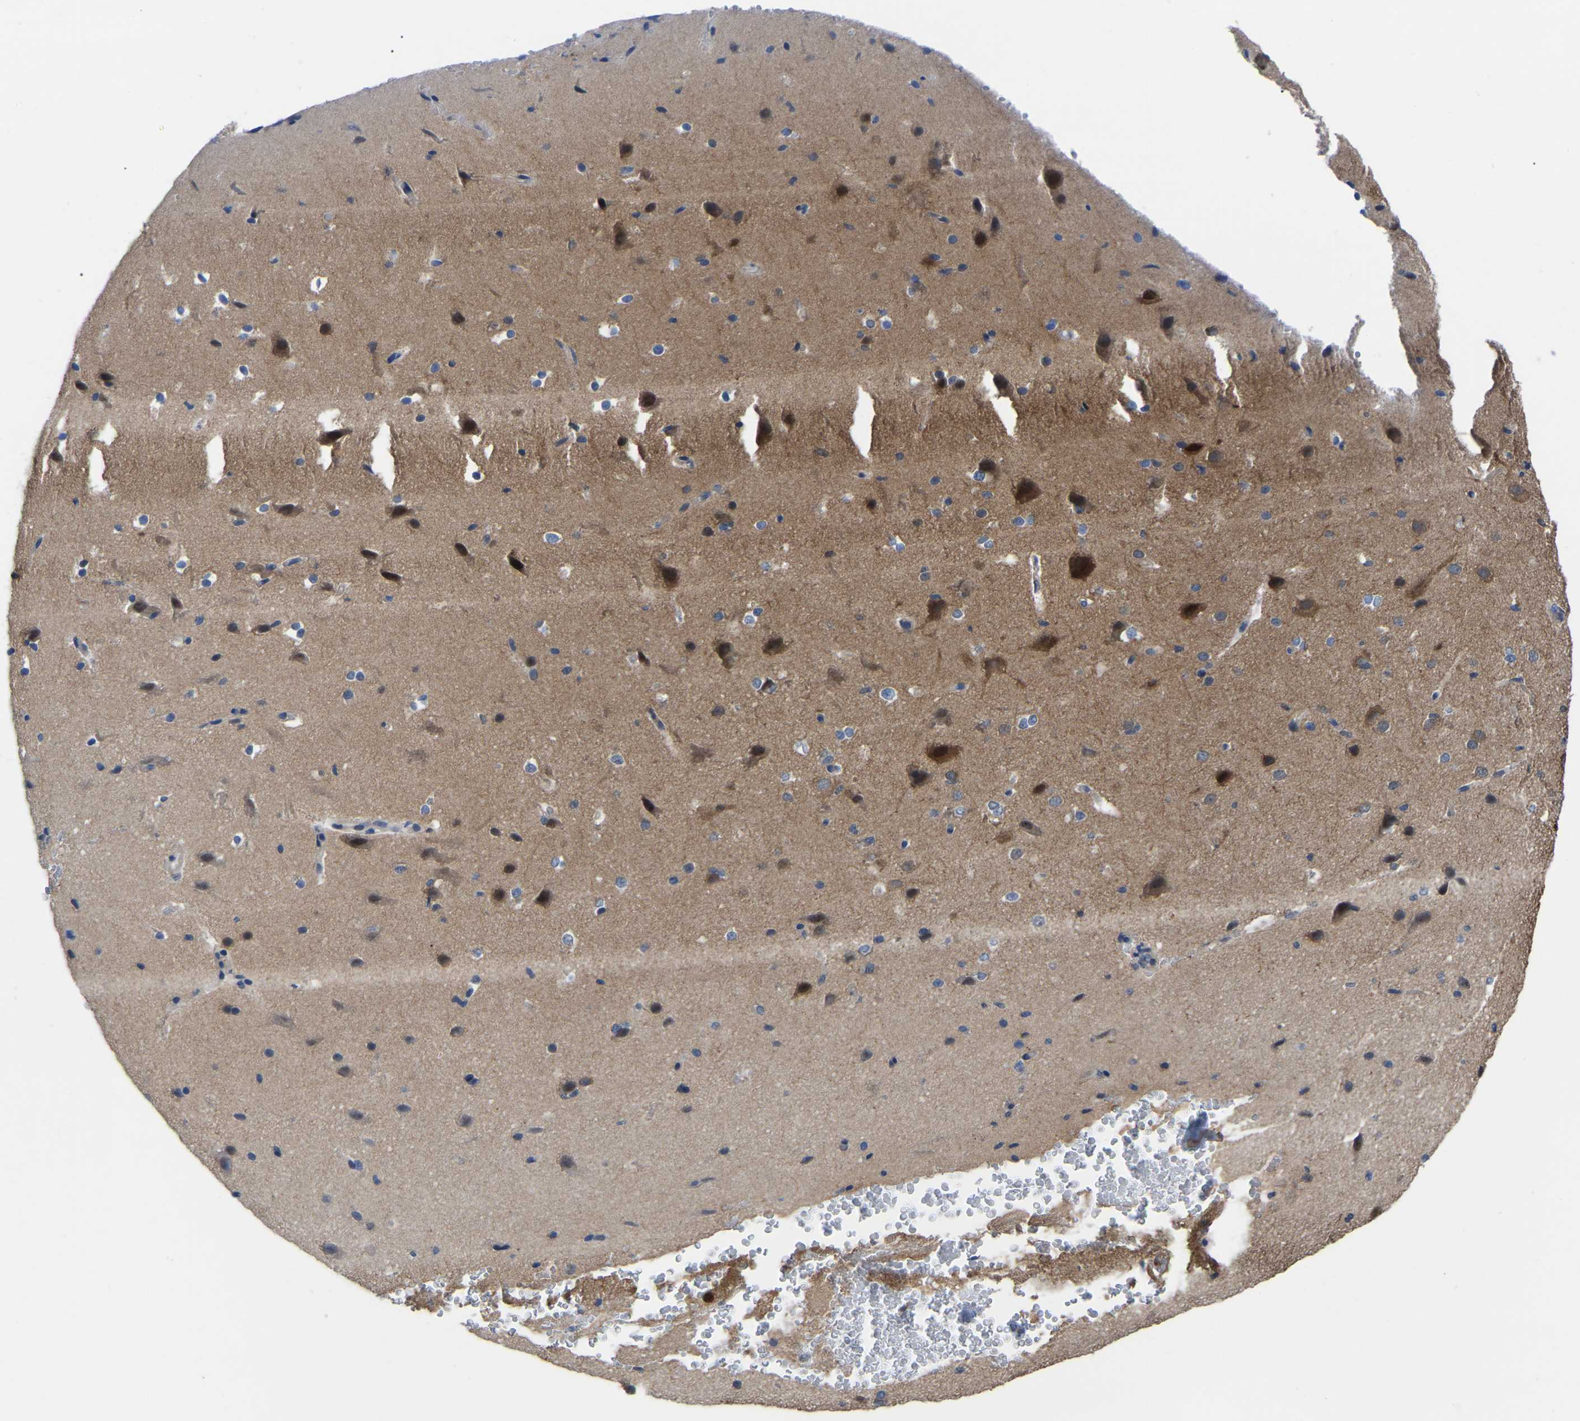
{"staining": {"intensity": "negative", "quantity": "none", "location": "none"}, "tissue": "cerebral cortex", "cell_type": "Endothelial cells", "image_type": "normal", "snomed": [{"axis": "morphology", "description": "Normal tissue, NOS"}, {"axis": "morphology", "description": "Developmental malformation"}, {"axis": "topography", "description": "Cerebral cortex"}], "caption": "A photomicrograph of human cerebral cortex is negative for staining in endothelial cells.", "gene": "CIT", "patient": {"sex": "female", "age": 30}}